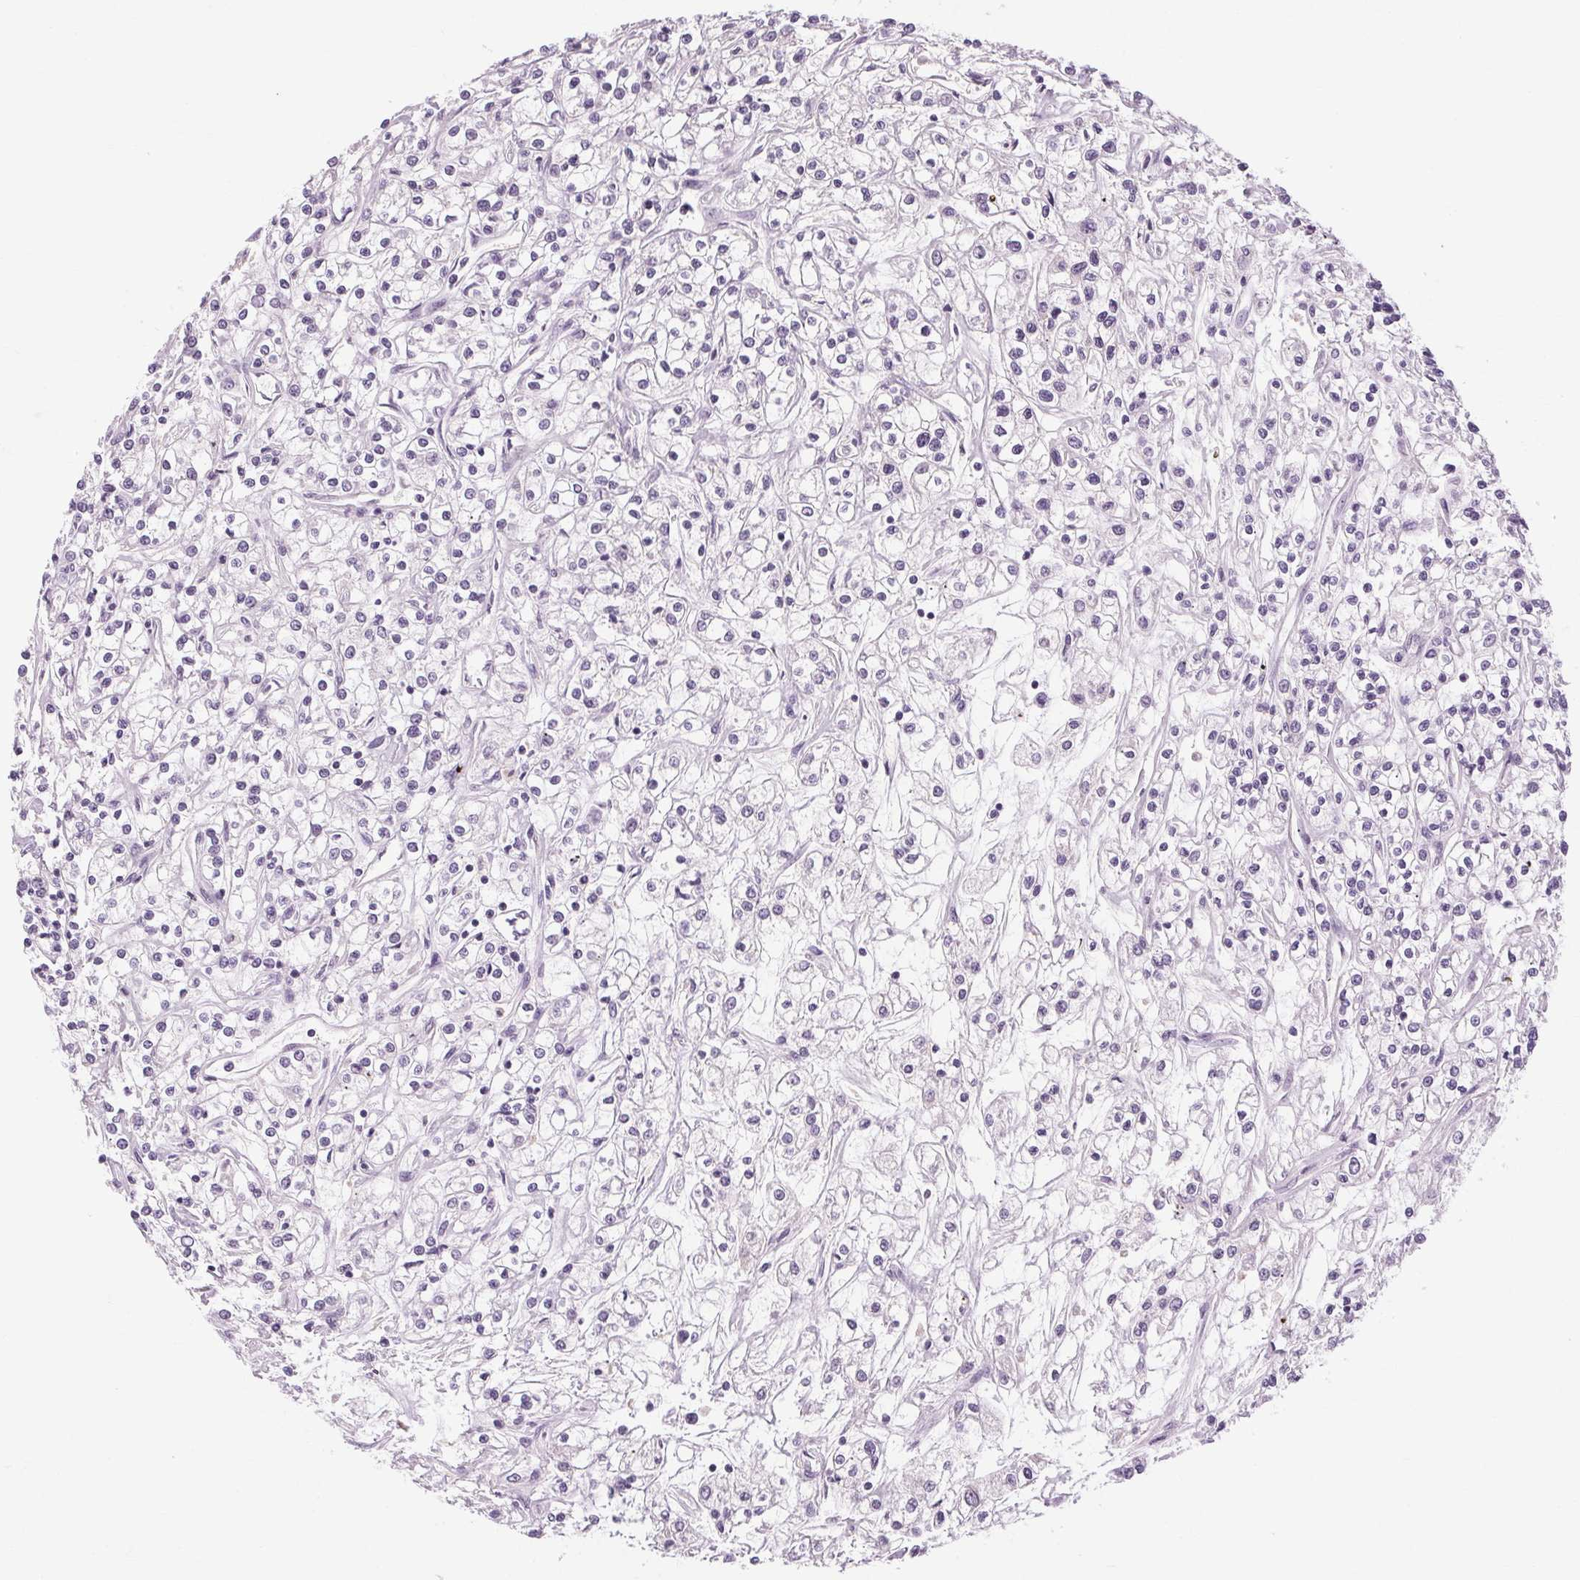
{"staining": {"intensity": "negative", "quantity": "none", "location": "none"}, "tissue": "renal cancer", "cell_type": "Tumor cells", "image_type": "cancer", "snomed": [{"axis": "morphology", "description": "Adenocarcinoma, NOS"}, {"axis": "topography", "description": "Kidney"}], "caption": "IHC histopathology image of adenocarcinoma (renal) stained for a protein (brown), which exhibits no expression in tumor cells. (Stains: DAB immunohistochemistry (IHC) with hematoxylin counter stain, Microscopy: brightfield microscopy at high magnification).", "gene": "KLHL40", "patient": {"sex": "female", "age": 59}}